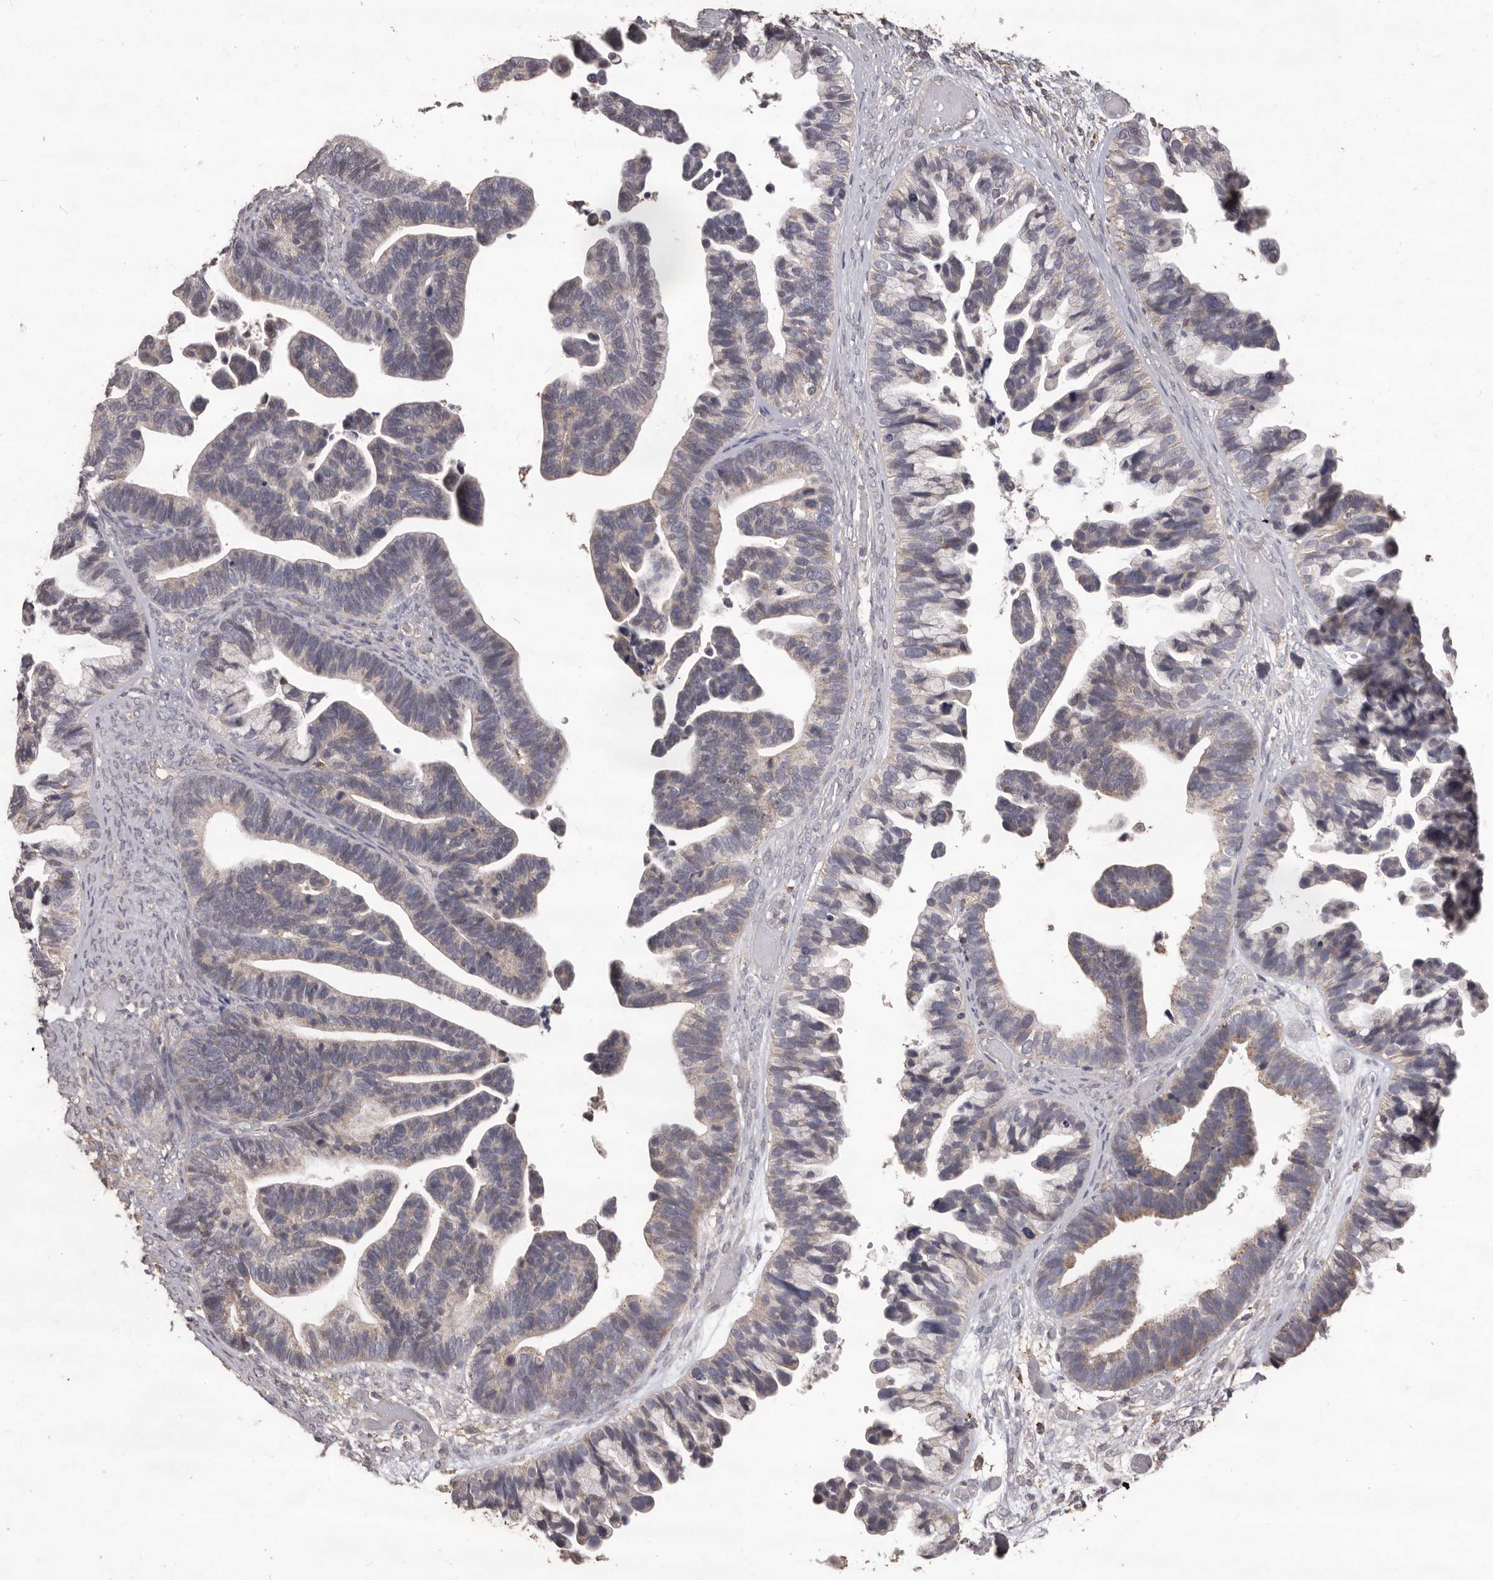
{"staining": {"intensity": "weak", "quantity": "25%-75%", "location": "cytoplasmic/membranous"}, "tissue": "ovarian cancer", "cell_type": "Tumor cells", "image_type": "cancer", "snomed": [{"axis": "morphology", "description": "Cystadenocarcinoma, serous, NOS"}, {"axis": "topography", "description": "Ovary"}], "caption": "This is a histology image of immunohistochemistry (IHC) staining of serous cystadenocarcinoma (ovarian), which shows weak expression in the cytoplasmic/membranous of tumor cells.", "gene": "PRSS27", "patient": {"sex": "female", "age": 56}}